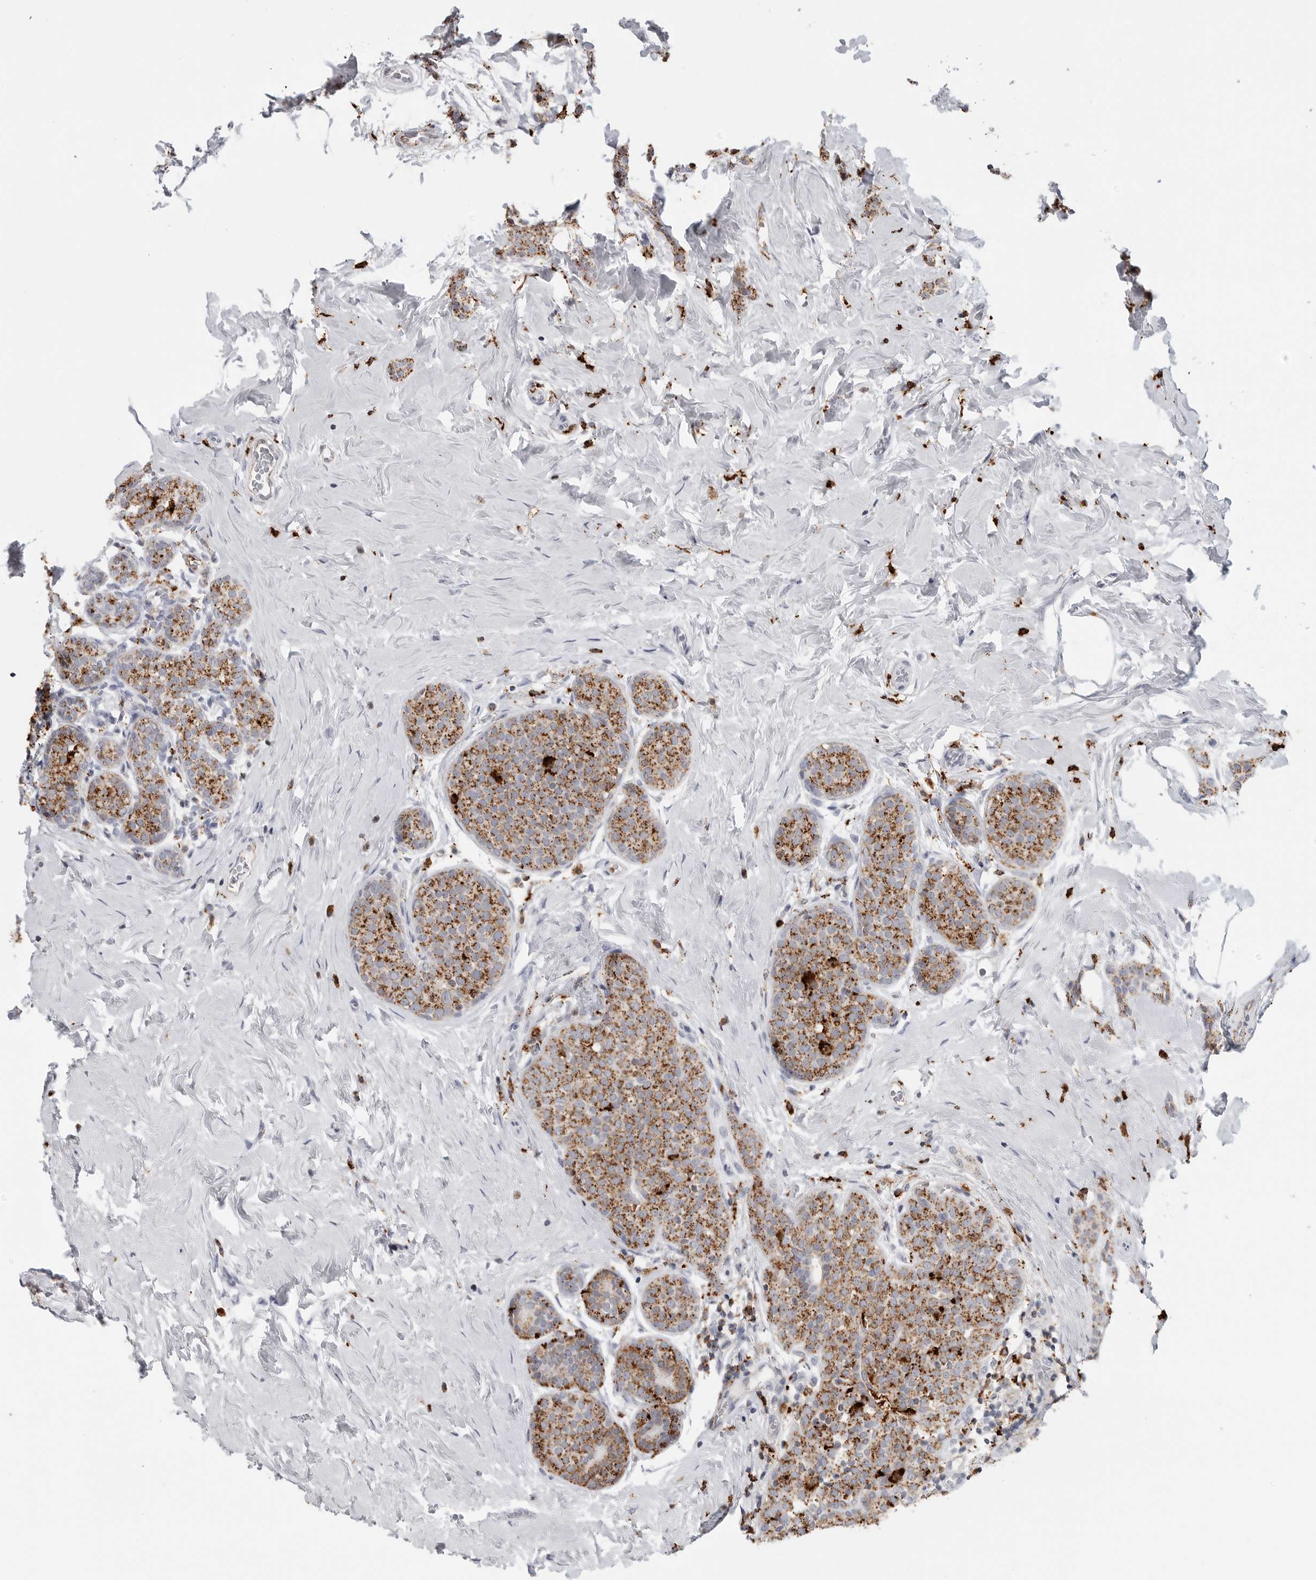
{"staining": {"intensity": "strong", "quantity": ">75%", "location": "cytoplasmic/membranous"}, "tissue": "breast cancer", "cell_type": "Tumor cells", "image_type": "cancer", "snomed": [{"axis": "morphology", "description": "Lobular carcinoma, in situ"}, {"axis": "morphology", "description": "Lobular carcinoma"}, {"axis": "topography", "description": "Breast"}], "caption": "An immunohistochemistry (IHC) image of neoplastic tissue is shown. Protein staining in brown labels strong cytoplasmic/membranous positivity in breast lobular carcinoma within tumor cells.", "gene": "IFI30", "patient": {"sex": "female", "age": 41}}